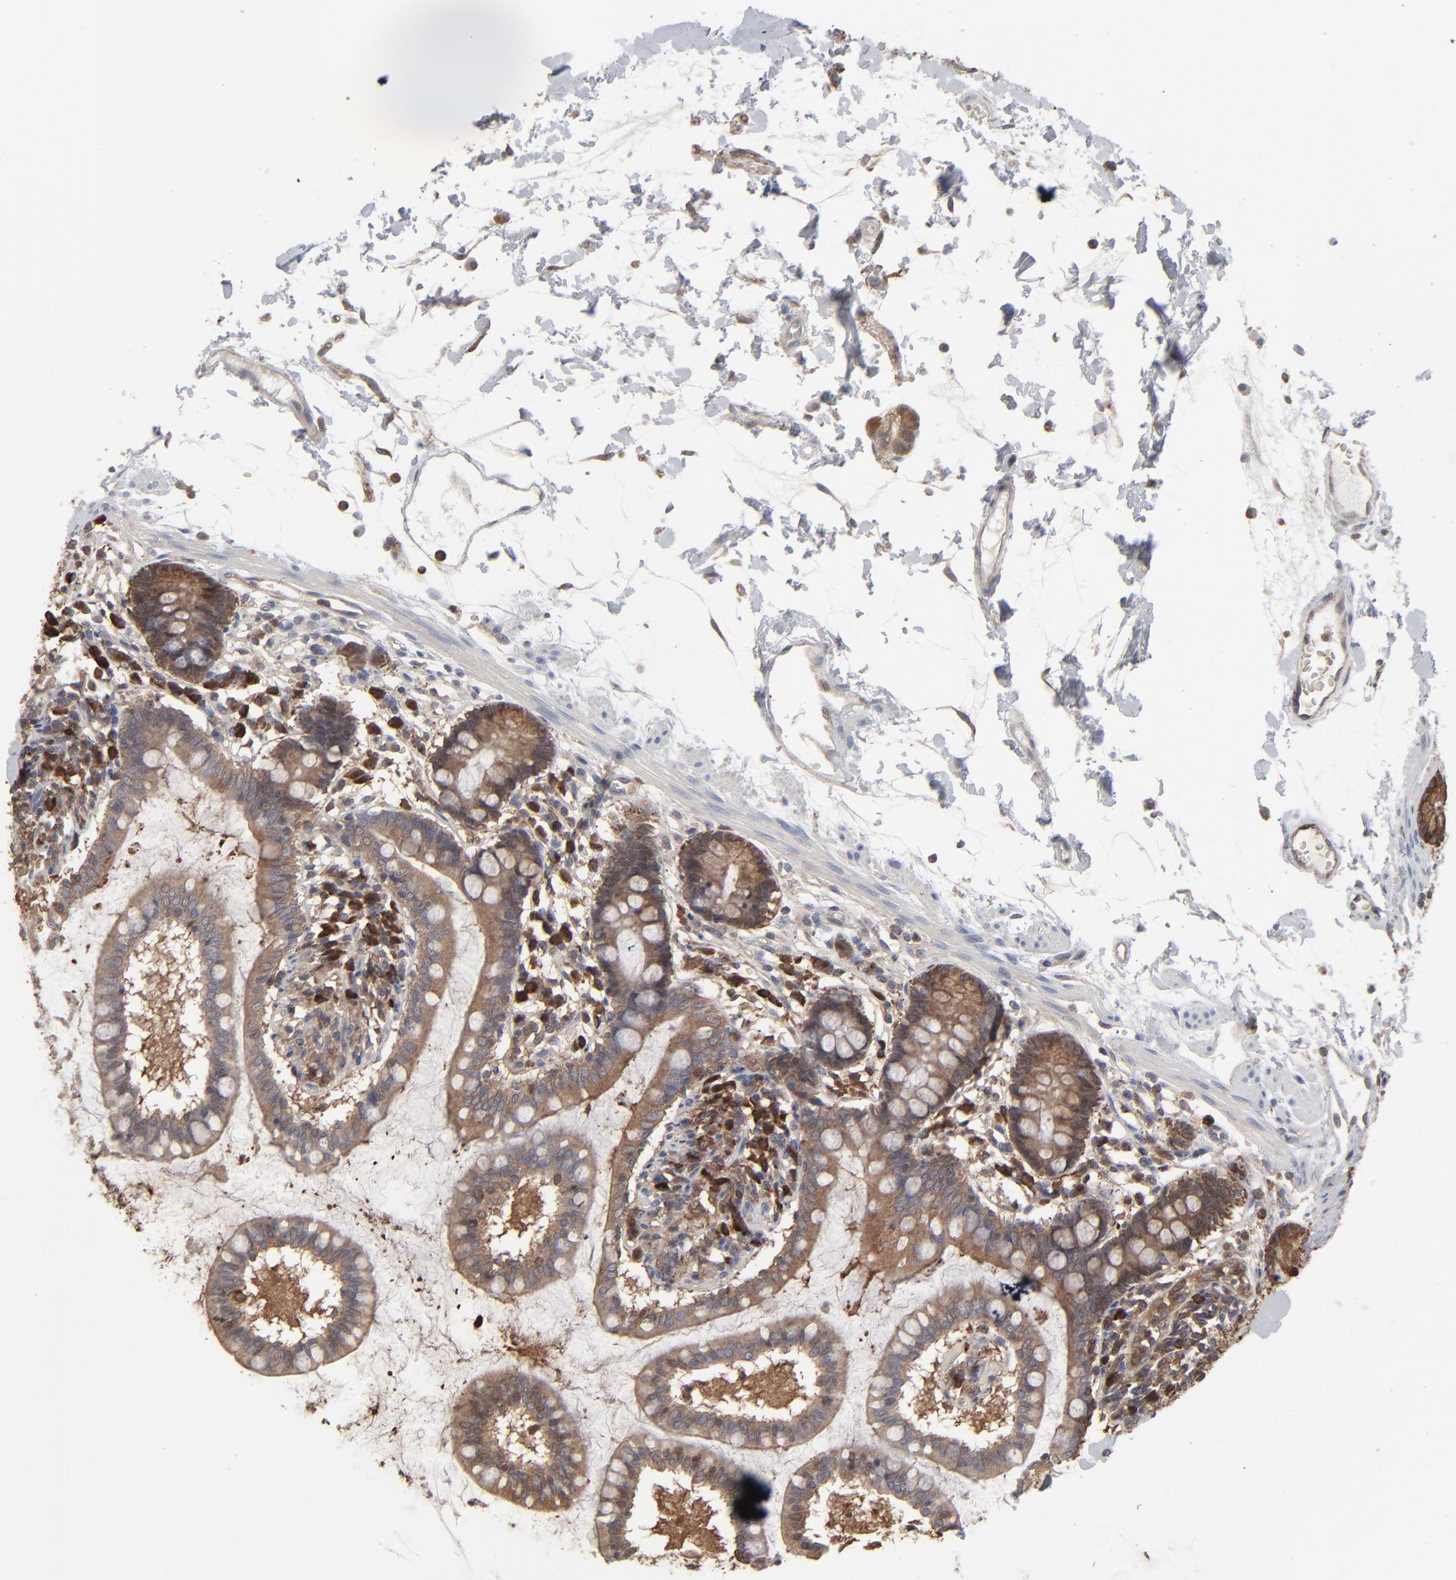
{"staining": {"intensity": "moderate", "quantity": ">75%", "location": "cytoplasmic/membranous"}, "tissue": "small intestine", "cell_type": "Glandular cells", "image_type": "normal", "snomed": [{"axis": "morphology", "description": "Normal tissue, NOS"}, {"axis": "topography", "description": "Small intestine"}], "caption": "A micrograph of small intestine stained for a protein demonstrates moderate cytoplasmic/membranous brown staining in glandular cells.", "gene": "NME1", "patient": {"sex": "female", "age": 61}}